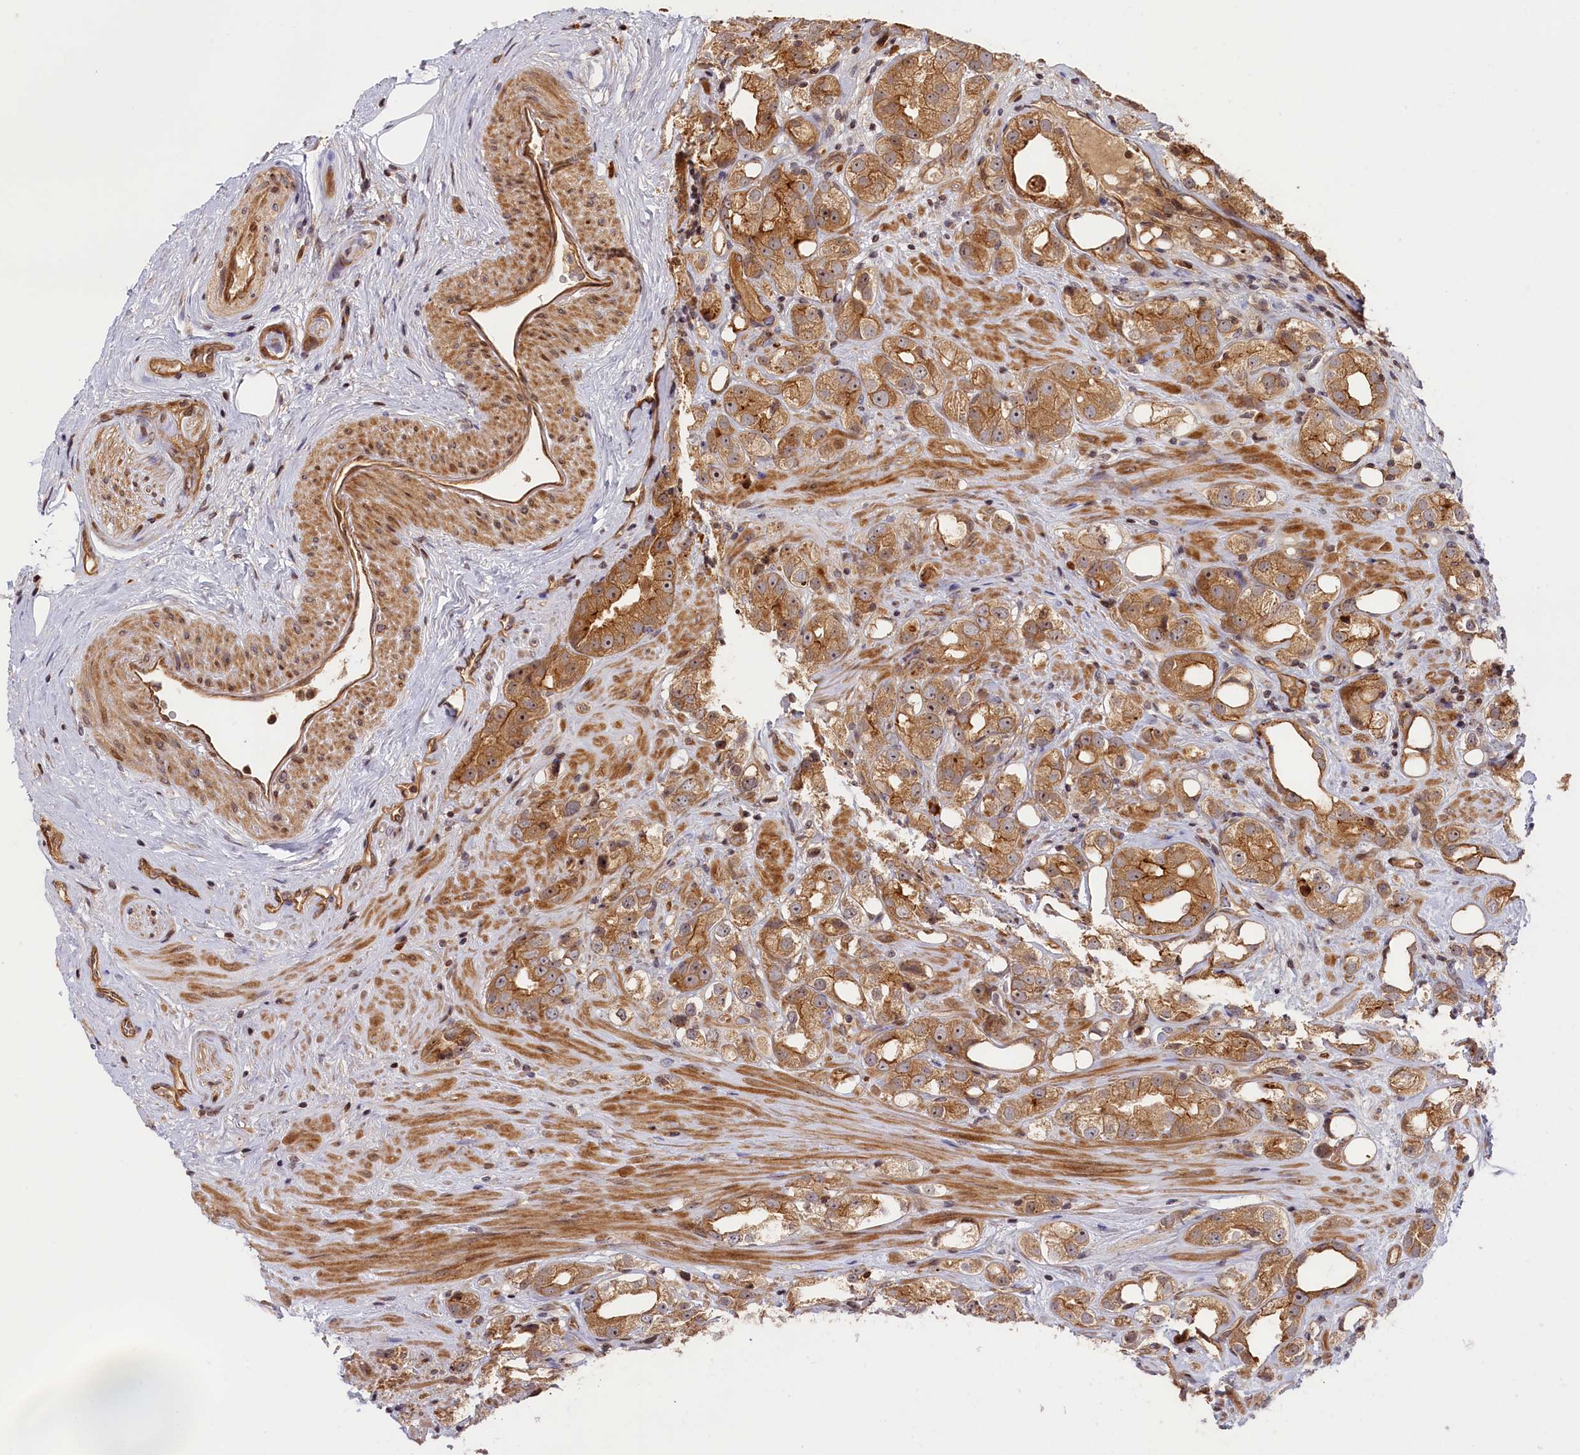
{"staining": {"intensity": "moderate", "quantity": ">75%", "location": "cytoplasmic/membranous,nuclear"}, "tissue": "prostate cancer", "cell_type": "Tumor cells", "image_type": "cancer", "snomed": [{"axis": "morphology", "description": "Adenocarcinoma, NOS"}, {"axis": "topography", "description": "Prostate"}], "caption": "An immunohistochemistry histopathology image of tumor tissue is shown. Protein staining in brown shows moderate cytoplasmic/membranous and nuclear positivity in adenocarcinoma (prostate) within tumor cells. (DAB (3,3'-diaminobenzidine) = brown stain, brightfield microscopy at high magnification).", "gene": "CEP44", "patient": {"sex": "male", "age": 79}}